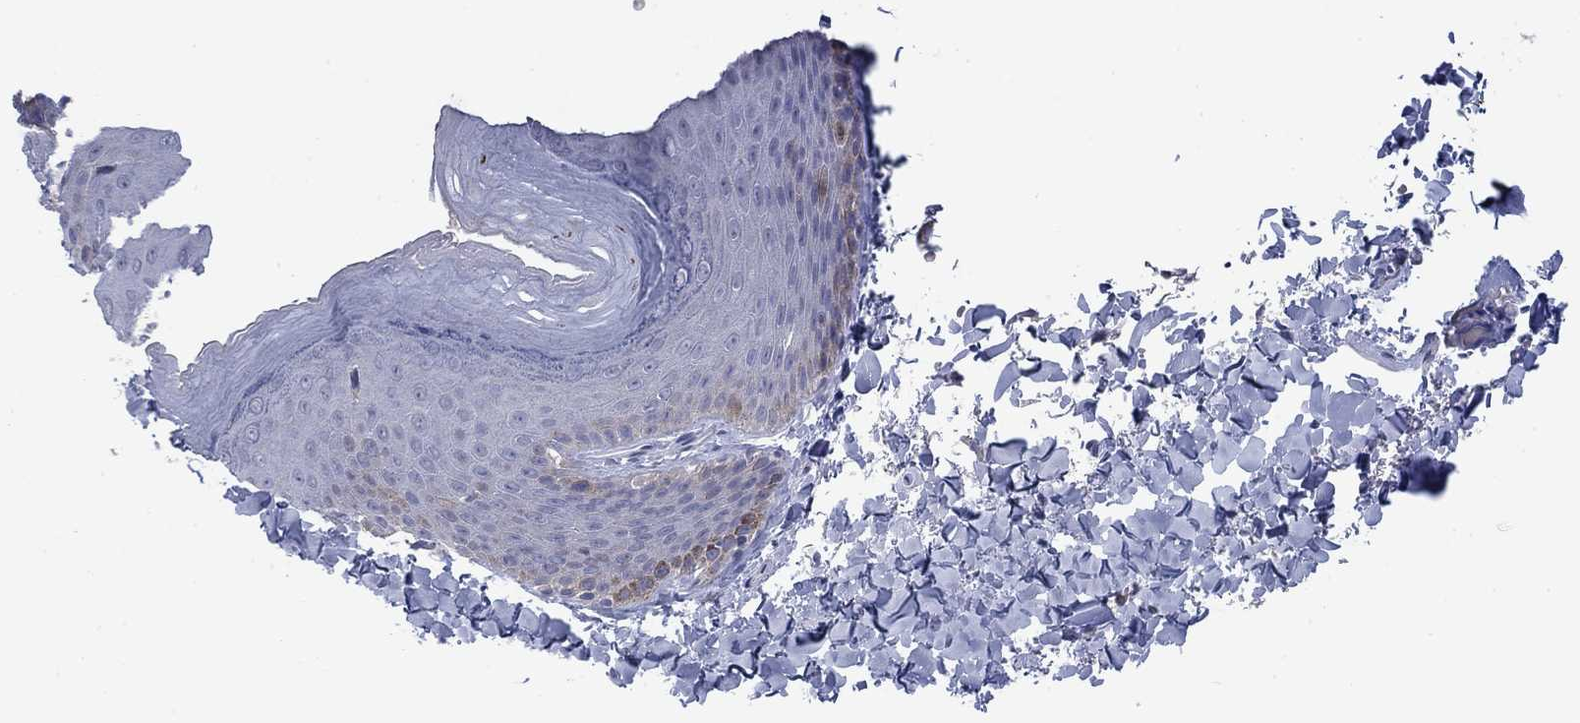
{"staining": {"intensity": "negative", "quantity": "none", "location": "none"}, "tissue": "skin", "cell_type": "Epidermal cells", "image_type": "normal", "snomed": [{"axis": "morphology", "description": "Normal tissue, NOS"}, {"axis": "topography", "description": "Anal"}], "caption": "Skin stained for a protein using IHC reveals no expression epidermal cells.", "gene": "KIF15", "patient": {"sex": "male", "age": 53}}